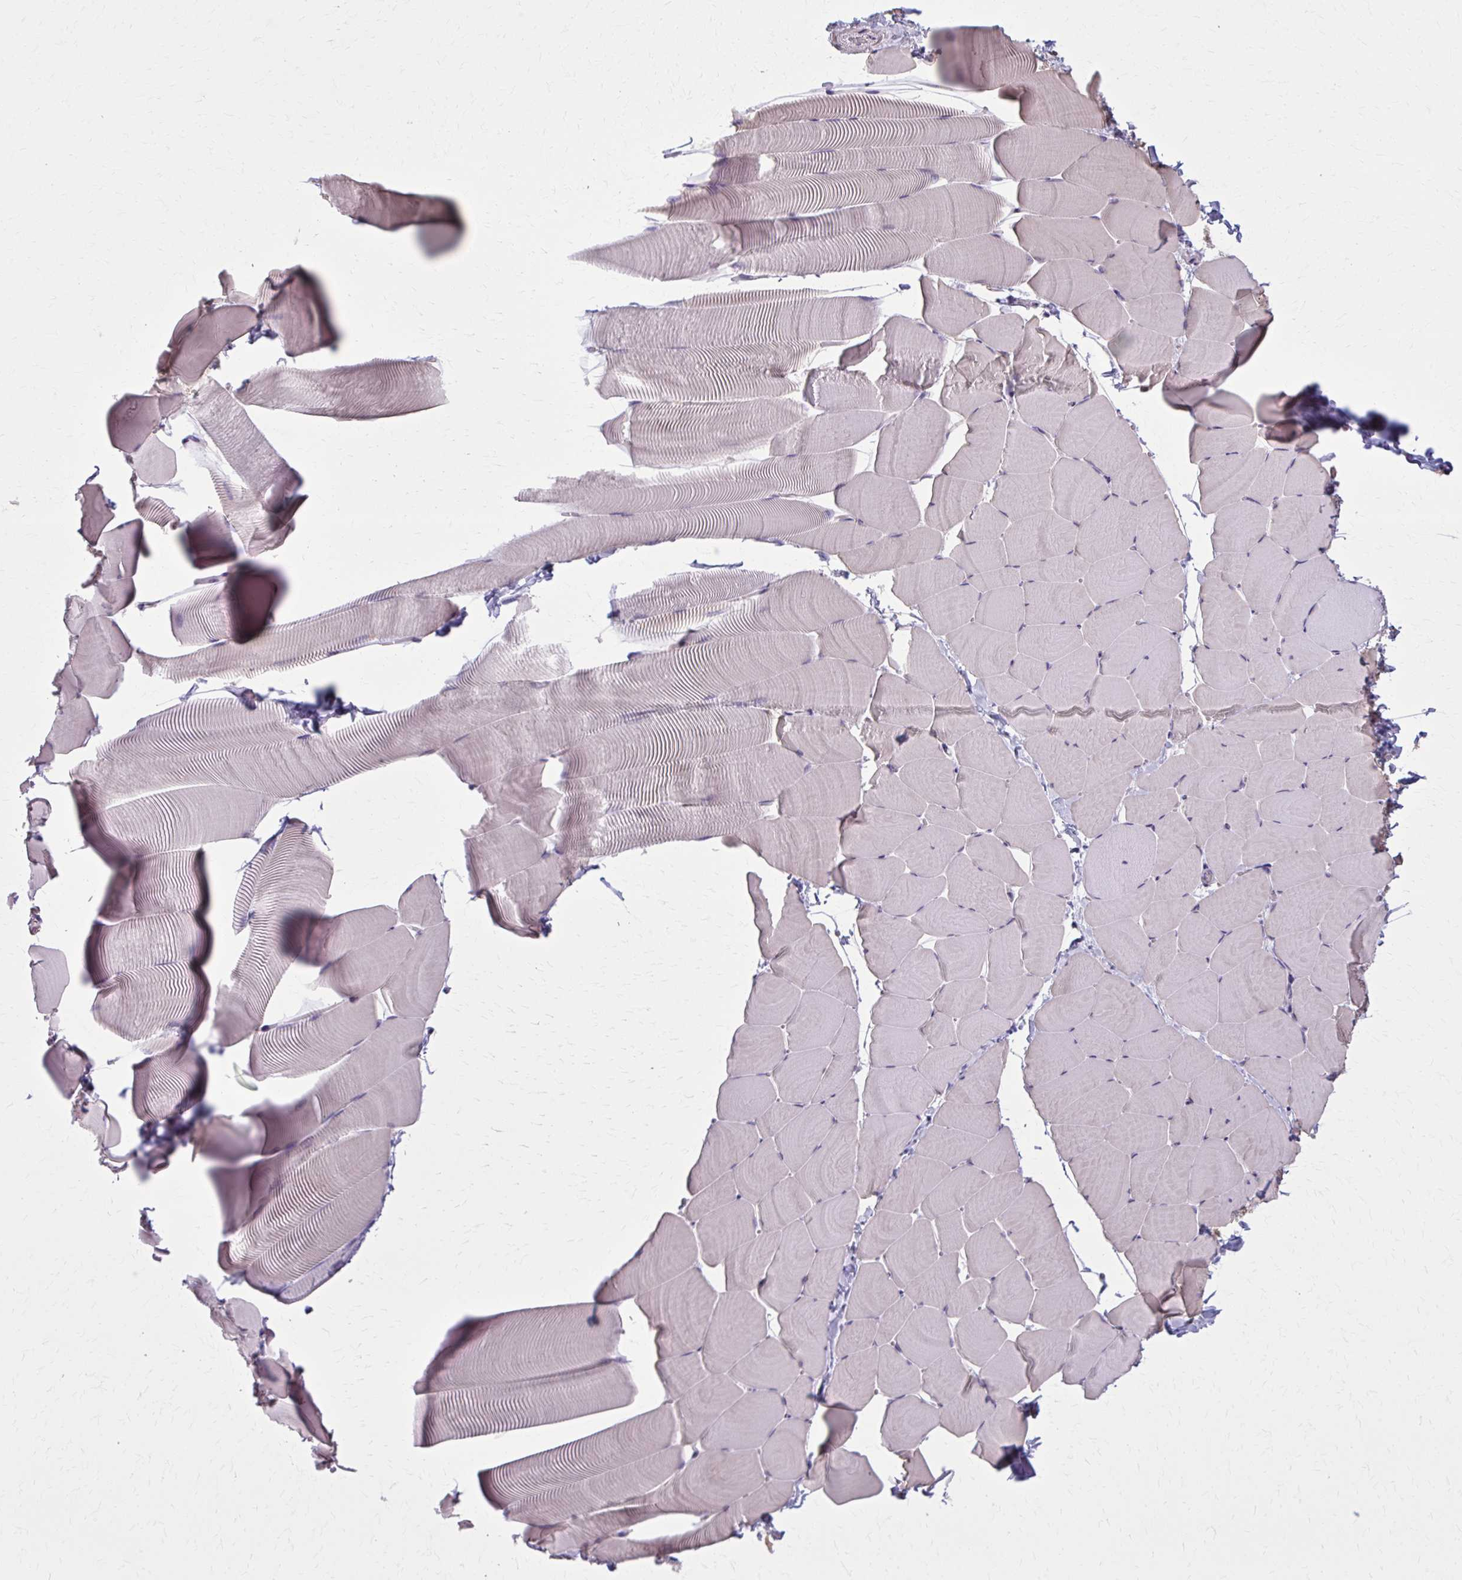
{"staining": {"intensity": "negative", "quantity": "none", "location": "none"}, "tissue": "skeletal muscle", "cell_type": "Myocytes", "image_type": "normal", "snomed": [{"axis": "morphology", "description": "Normal tissue, NOS"}, {"axis": "topography", "description": "Skeletal muscle"}], "caption": "Photomicrograph shows no protein staining in myocytes of benign skeletal muscle.", "gene": "NUMBL", "patient": {"sex": "male", "age": 25}}